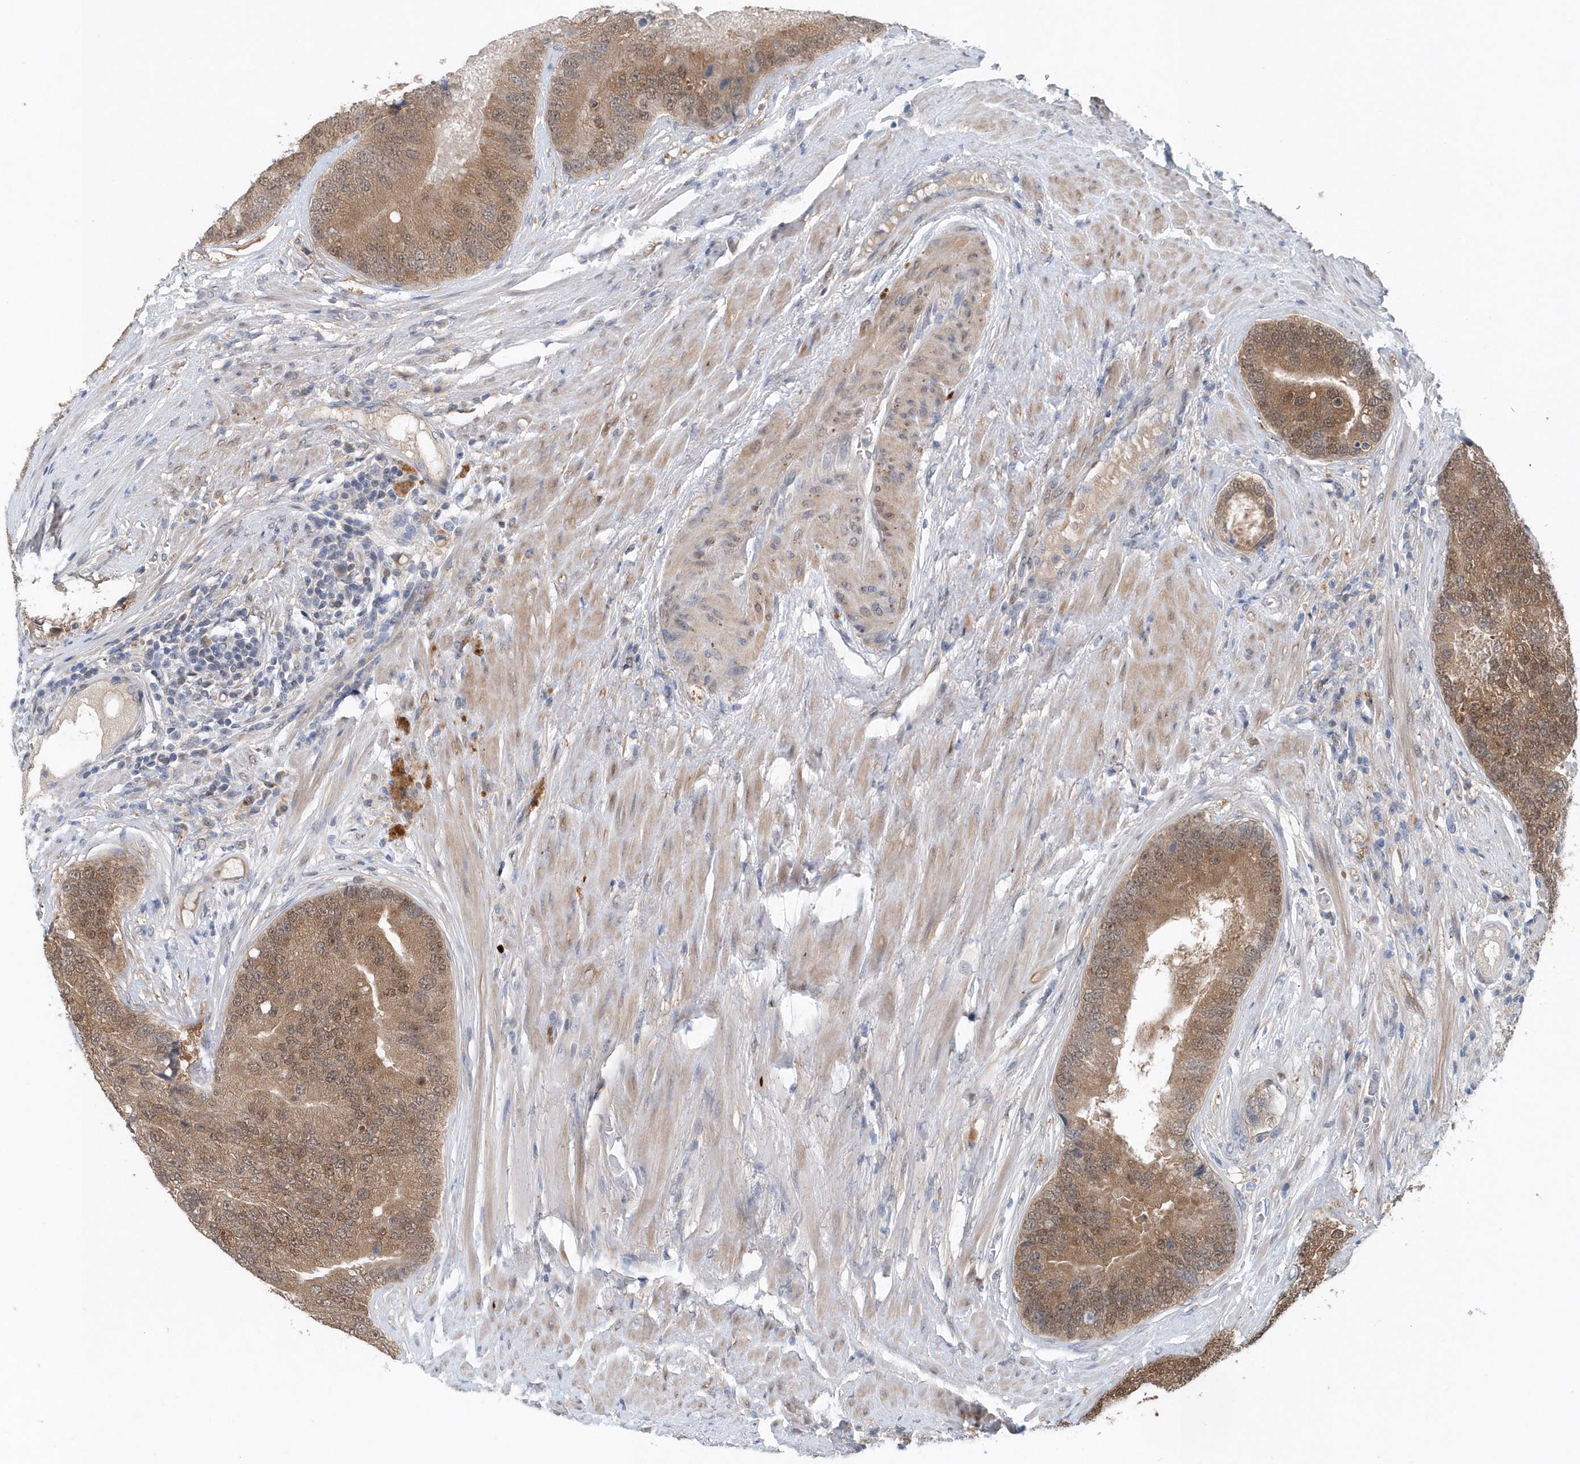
{"staining": {"intensity": "moderate", "quantity": ">75%", "location": "cytoplasmic/membranous,nuclear"}, "tissue": "prostate cancer", "cell_type": "Tumor cells", "image_type": "cancer", "snomed": [{"axis": "morphology", "description": "Adenocarcinoma, High grade"}, {"axis": "topography", "description": "Prostate"}], "caption": "DAB (3,3'-diaminobenzidine) immunohistochemical staining of human high-grade adenocarcinoma (prostate) shows moderate cytoplasmic/membranous and nuclear protein expression in approximately >75% of tumor cells.", "gene": "PFN2", "patient": {"sex": "male", "age": 70}}